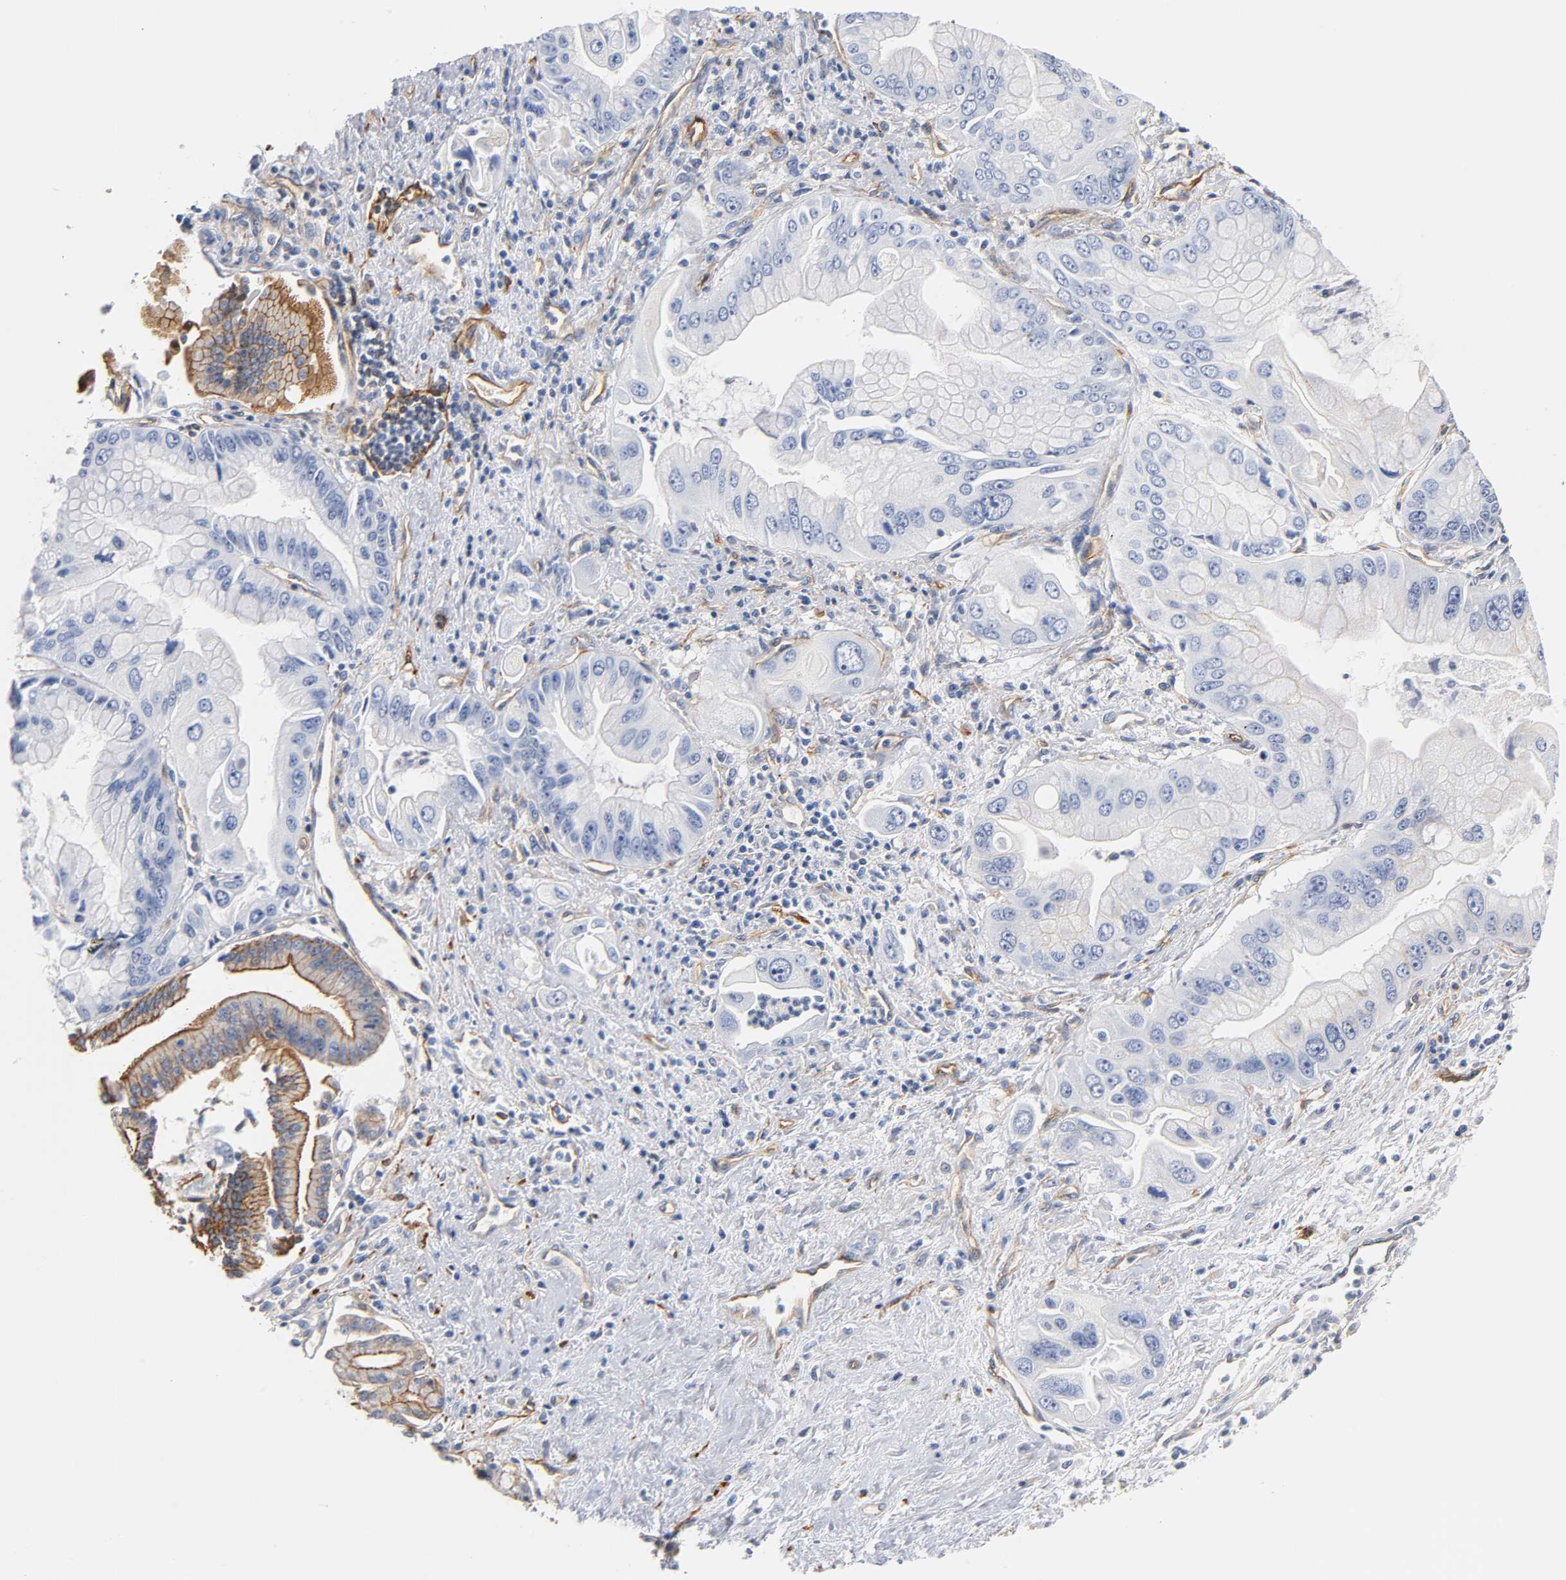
{"staining": {"intensity": "moderate", "quantity": "25%-75%", "location": "cytoplasmic/membranous"}, "tissue": "pancreatic cancer", "cell_type": "Tumor cells", "image_type": "cancer", "snomed": [{"axis": "morphology", "description": "Adenocarcinoma, NOS"}, {"axis": "topography", "description": "Pancreas"}], "caption": "Immunohistochemistry histopathology image of neoplastic tissue: human pancreatic cancer (adenocarcinoma) stained using IHC exhibits medium levels of moderate protein expression localized specifically in the cytoplasmic/membranous of tumor cells, appearing as a cytoplasmic/membranous brown color.", "gene": "SPTAN1", "patient": {"sex": "male", "age": 59}}